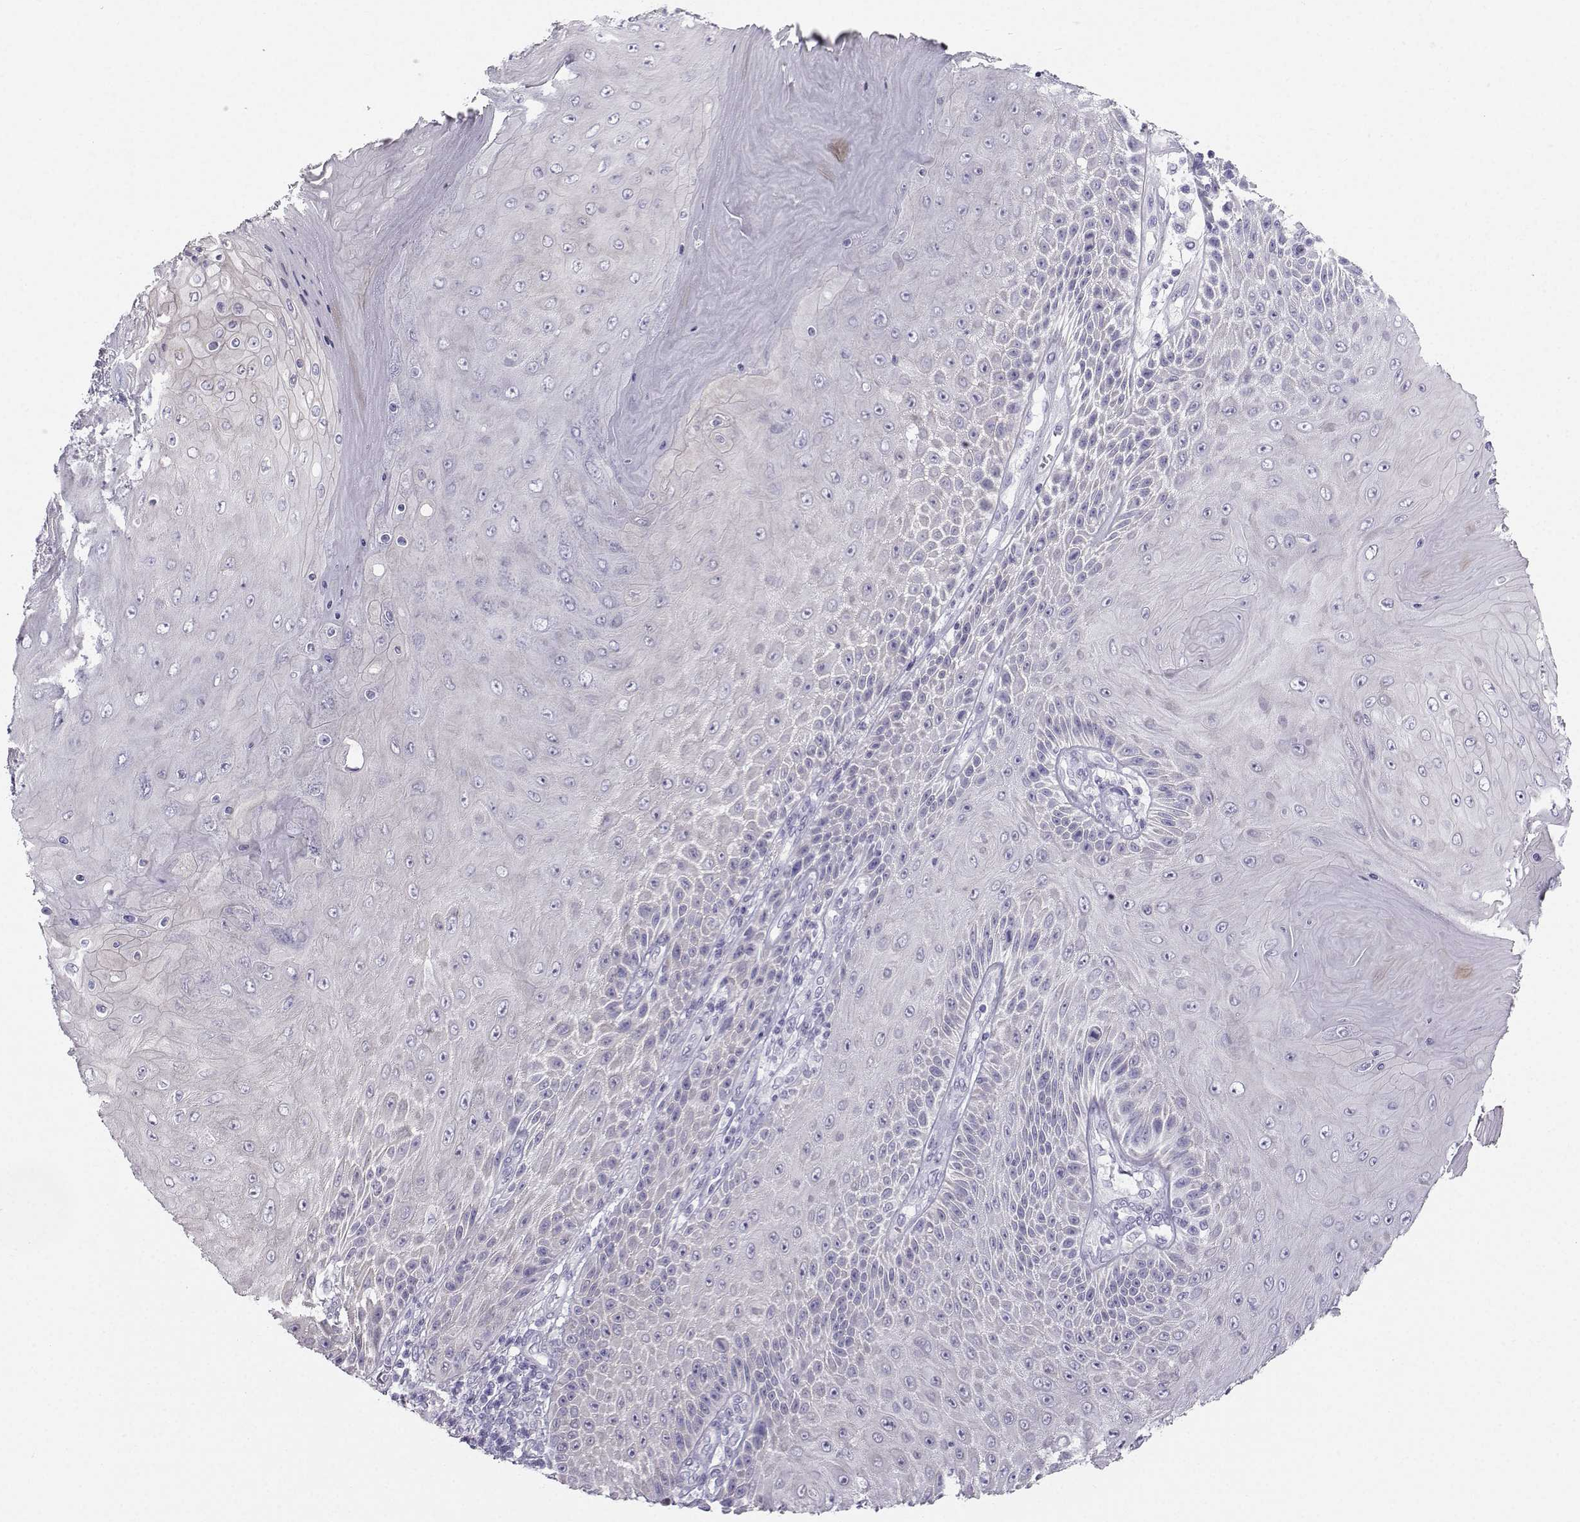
{"staining": {"intensity": "negative", "quantity": "none", "location": "none"}, "tissue": "skin cancer", "cell_type": "Tumor cells", "image_type": "cancer", "snomed": [{"axis": "morphology", "description": "Squamous cell carcinoma, NOS"}, {"axis": "topography", "description": "Skin"}], "caption": "A photomicrograph of skin cancer (squamous cell carcinoma) stained for a protein shows no brown staining in tumor cells. (DAB IHC visualized using brightfield microscopy, high magnification).", "gene": "IQCD", "patient": {"sex": "male", "age": 62}}